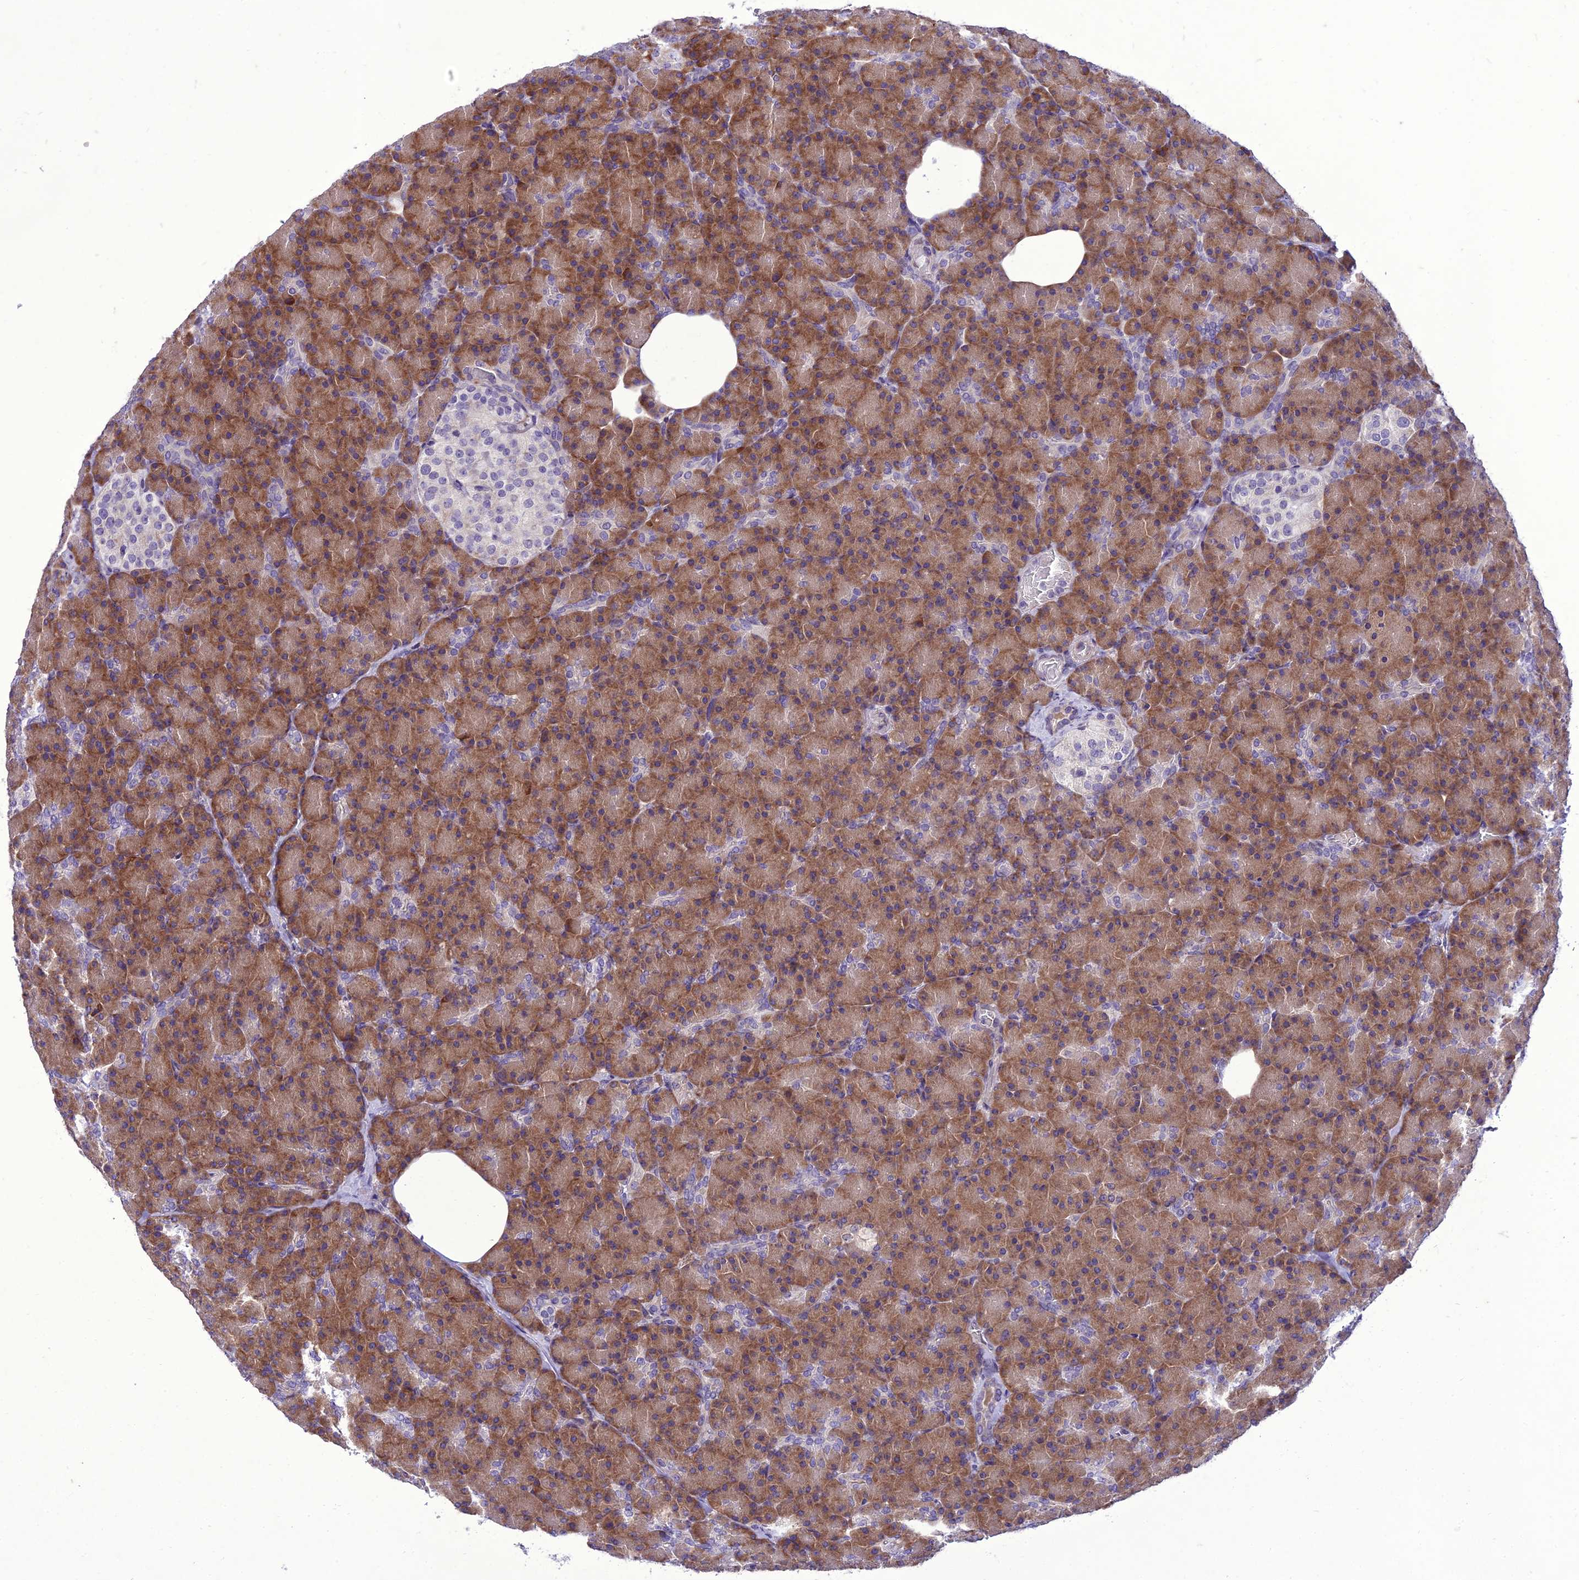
{"staining": {"intensity": "strong", "quantity": ">75%", "location": "cytoplasmic/membranous"}, "tissue": "pancreas", "cell_type": "Exocrine glandular cells", "image_type": "normal", "snomed": [{"axis": "morphology", "description": "Normal tissue, NOS"}, {"axis": "topography", "description": "Pancreas"}], "caption": "About >75% of exocrine glandular cells in benign human pancreas display strong cytoplasmic/membranous protein positivity as visualized by brown immunohistochemical staining.", "gene": "NEURL2", "patient": {"sex": "female", "age": 43}}